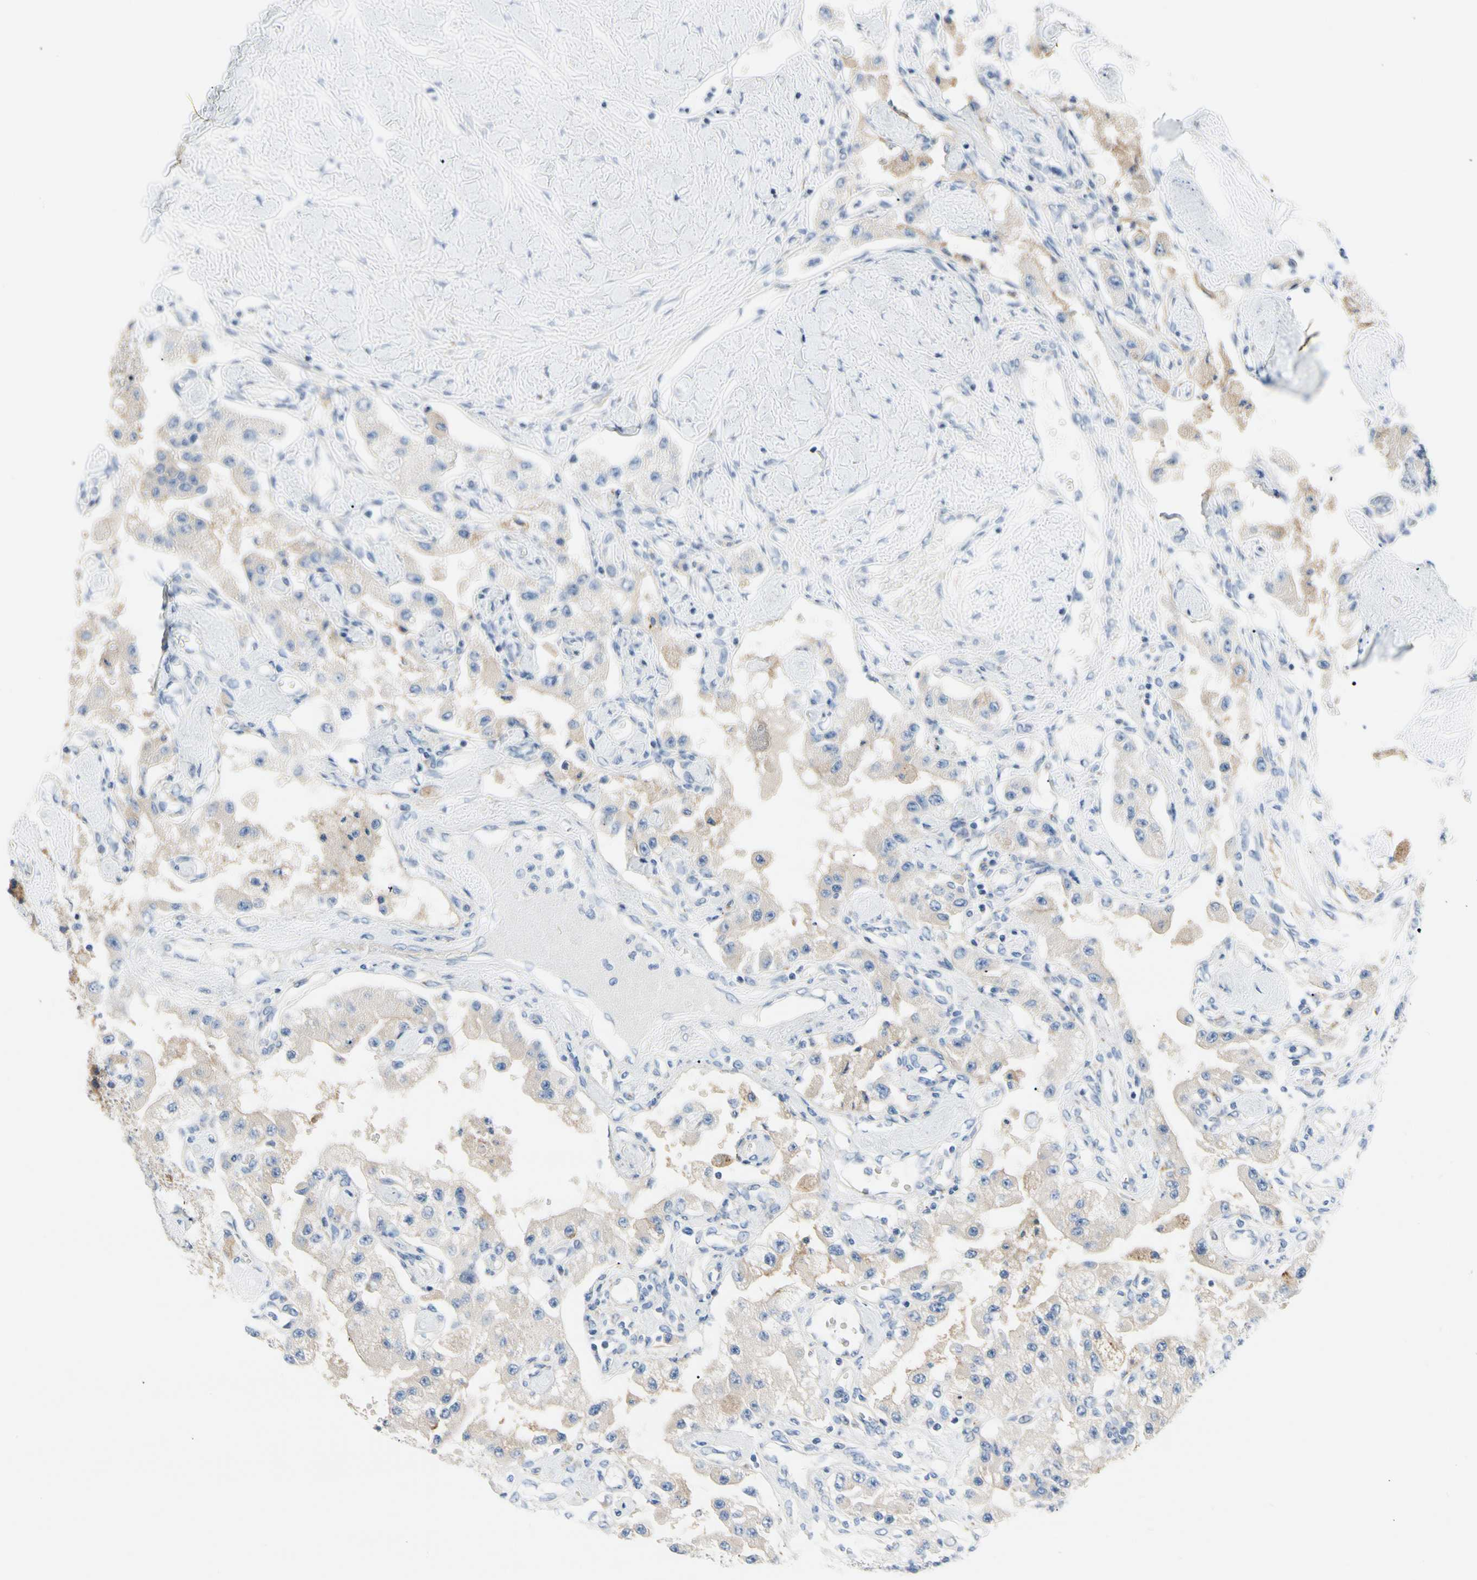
{"staining": {"intensity": "weak", "quantity": "25%-75%", "location": "cytoplasmic/membranous"}, "tissue": "carcinoid", "cell_type": "Tumor cells", "image_type": "cancer", "snomed": [{"axis": "morphology", "description": "Carcinoid, malignant, NOS"}, {"axis": "topography", "description": "Pancreas"}], "caption": "A histopathology image of carcinoid stained for a protein reveals weak cytoplasmic/membranous brown staining in tumor cells.", "gene": "STXBP1", "patient": {"sex": "male", "age": 41}}